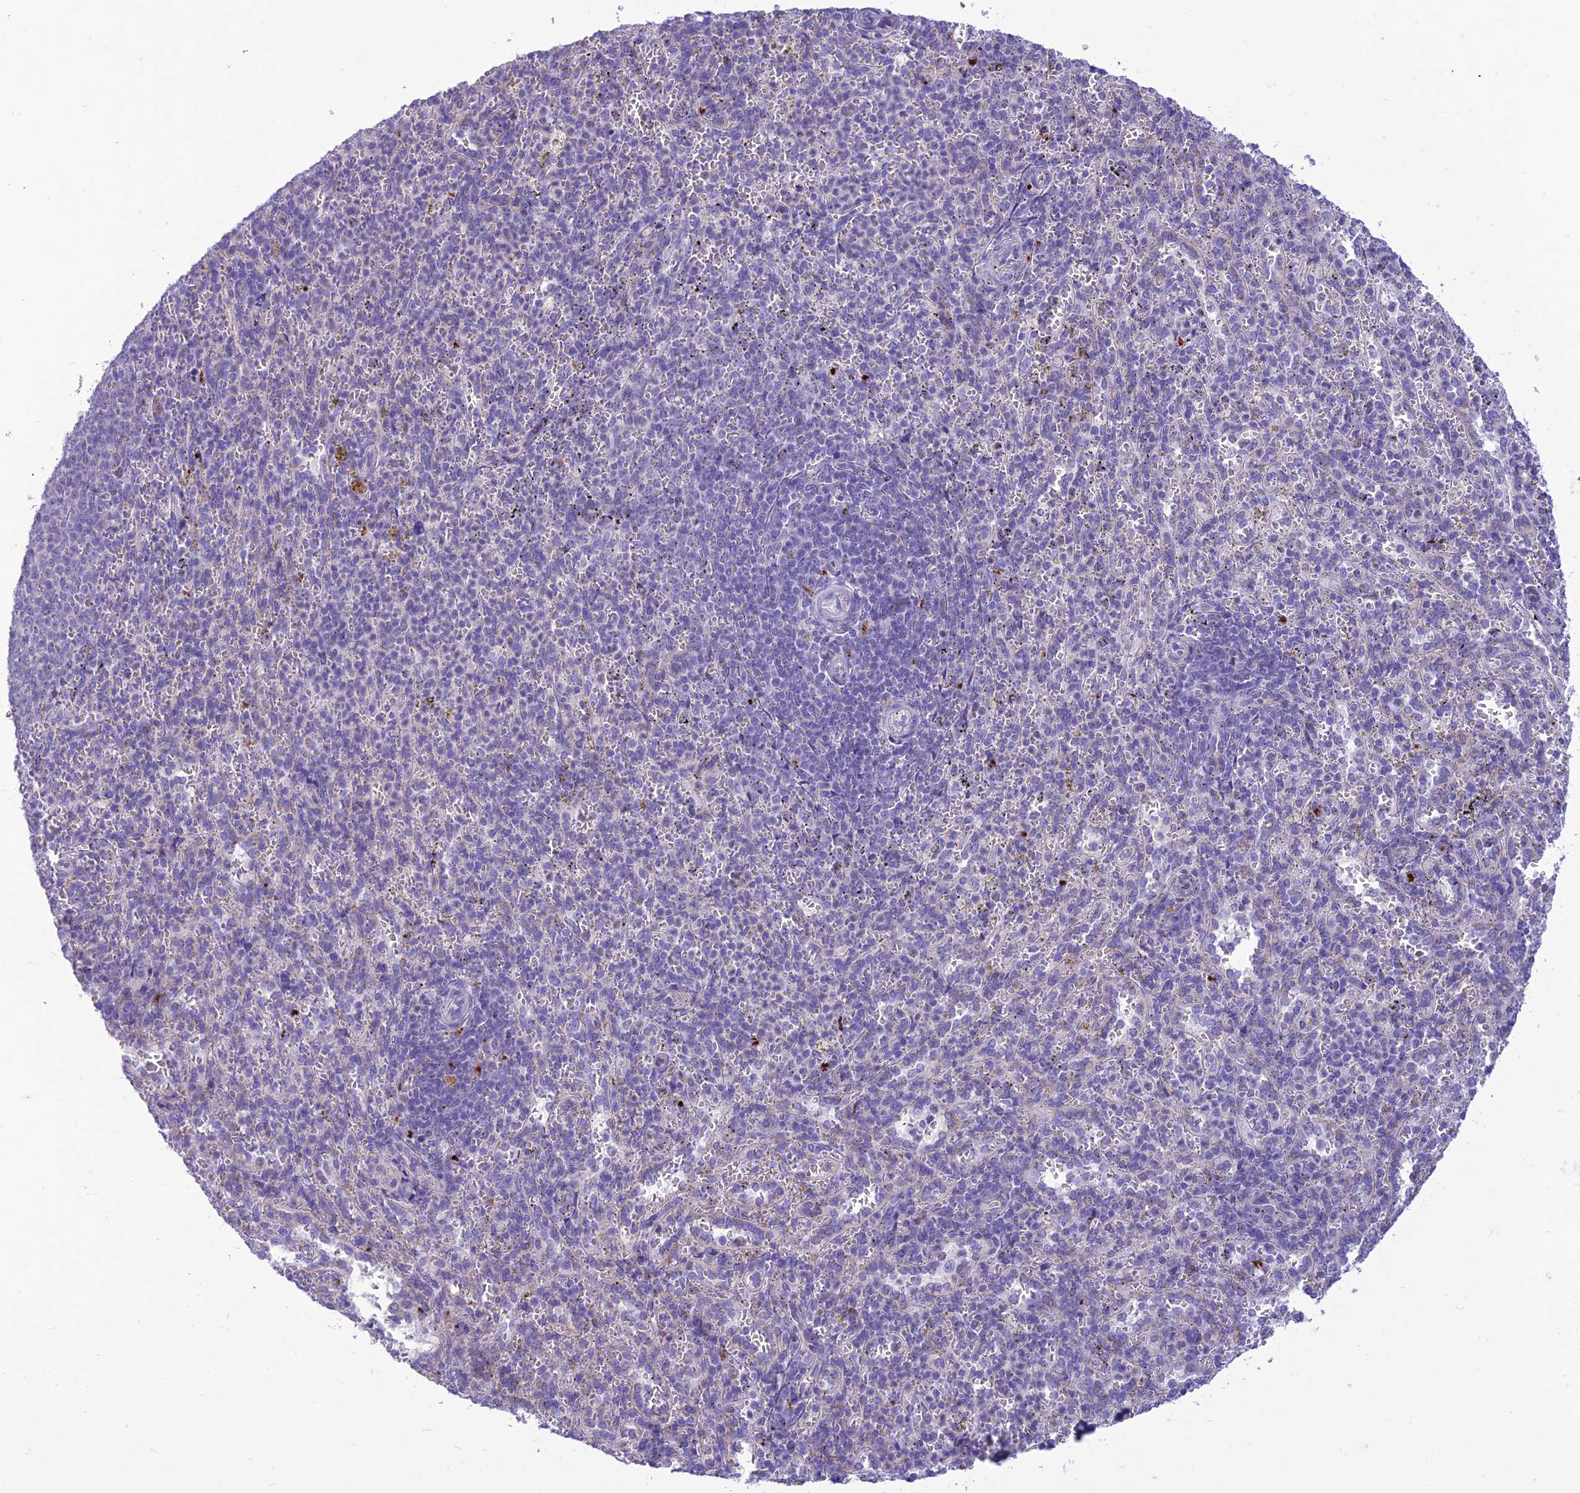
{"staining": {"intensity": "negative", "quantity": "none", "location": "none"}, "tissue": "spleen", "cell_type": "Cells in red pulp", "image_type": "normal", "snomed": [{"axis": "morphology", "description": "Normal tissue, NOS"}, {"axis": "topography", "description": "Spleen"}], "caption": "Normal spleen was stained to show a protein in brown. There is no significant staining in cells in red pulp.", "gene": "DHDH", "patient": {"sex": "female", "age": 21}}